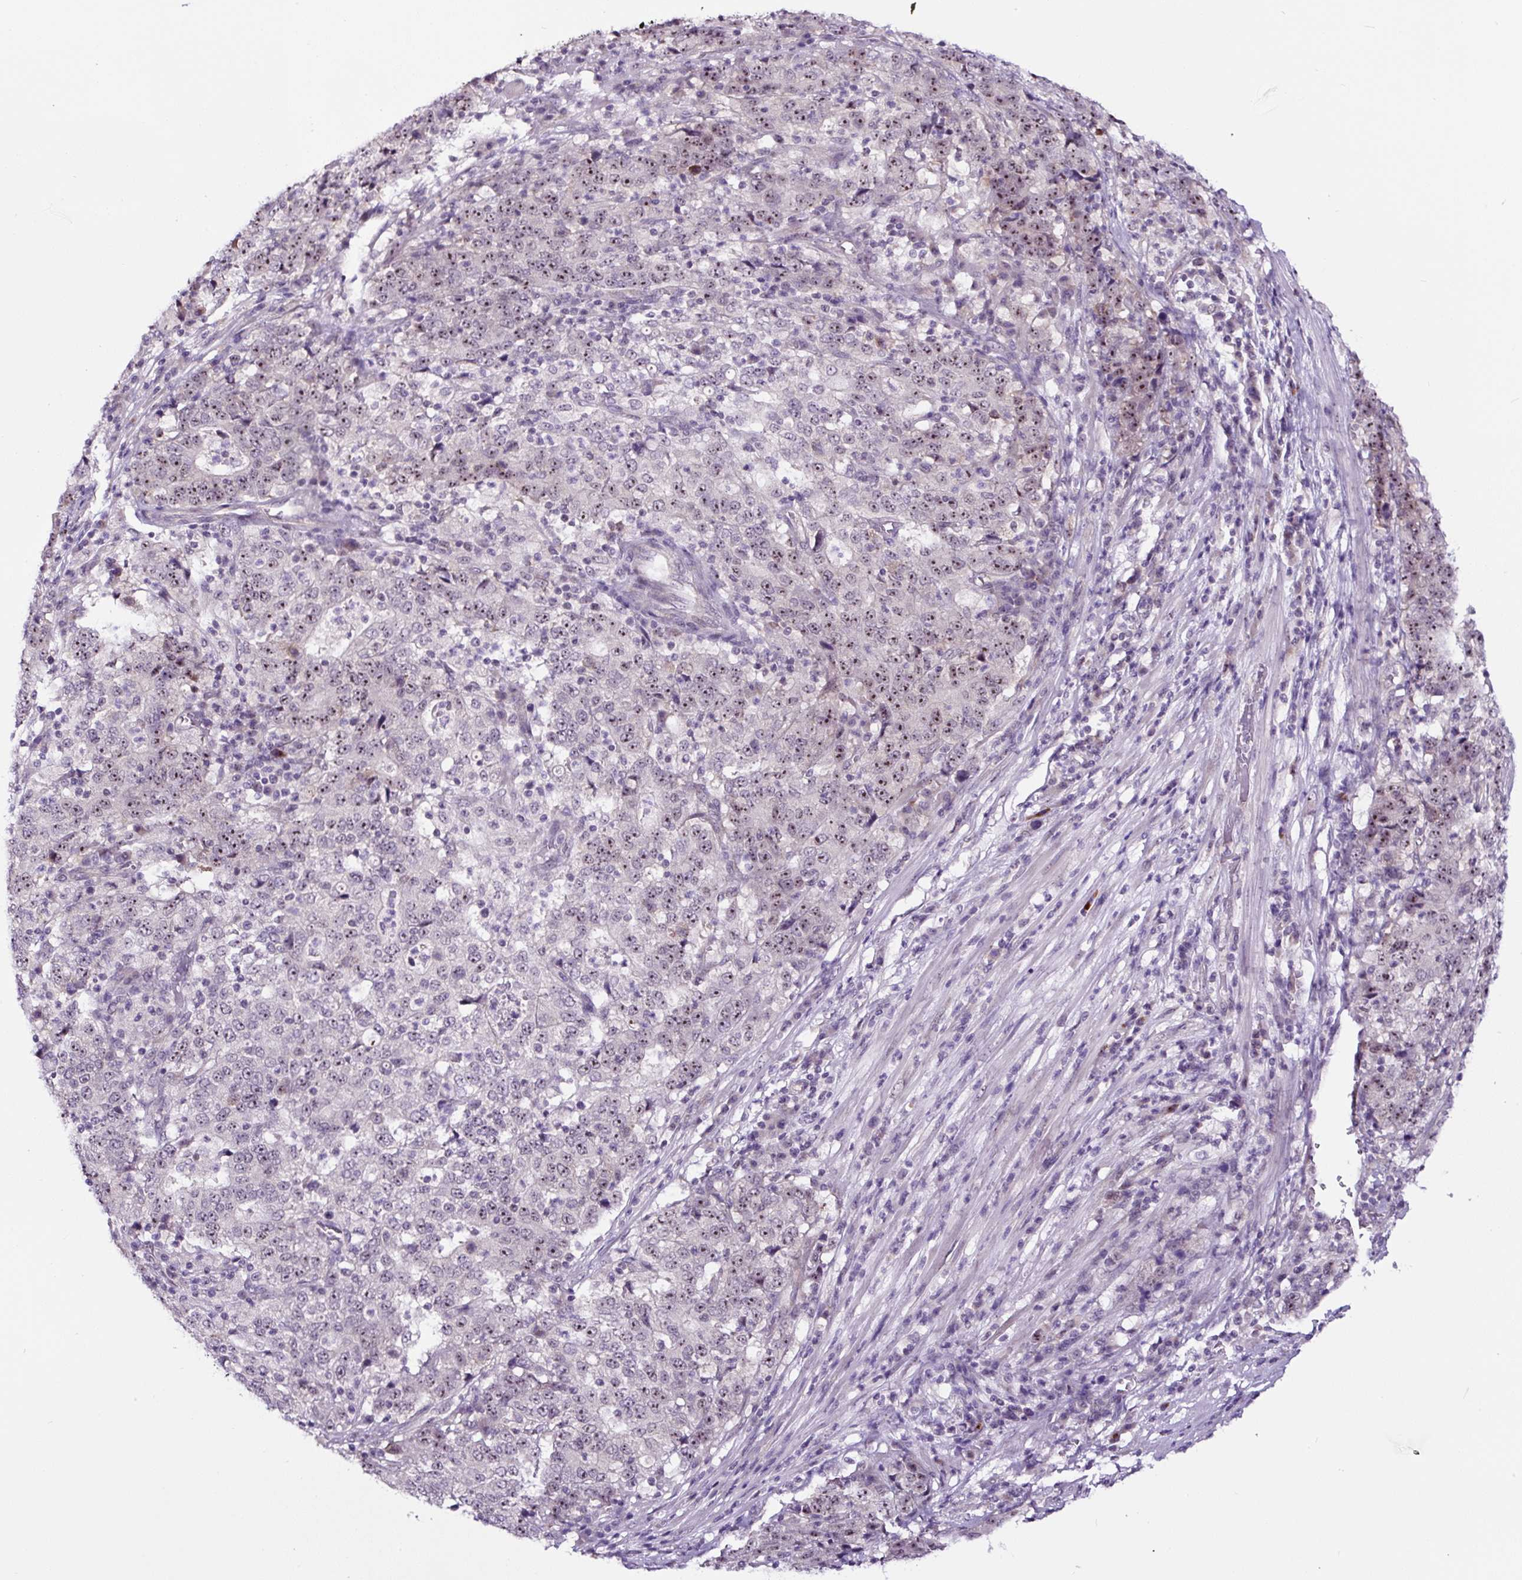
{"staining": {"intensity": "moderate", "quantity": "<25%", "location": "nuclear"}, "tissue": "stomach cancer", "cell_type": "Tumor cells", "image_type": "cancer", "snomed": [{"axis": "morphology", "description": "Adenocarcinoma, NOS"}, {"axis": "topography", "description": "Stomach"}], "caption": "A micrograph showing moderate nuclear staining in about <25% of tumor cells in stomach cancer, as visualized by brown immunohistochemical staining.", "gene": "NOM1", "patient": {"sex": "male", "age": 59}}